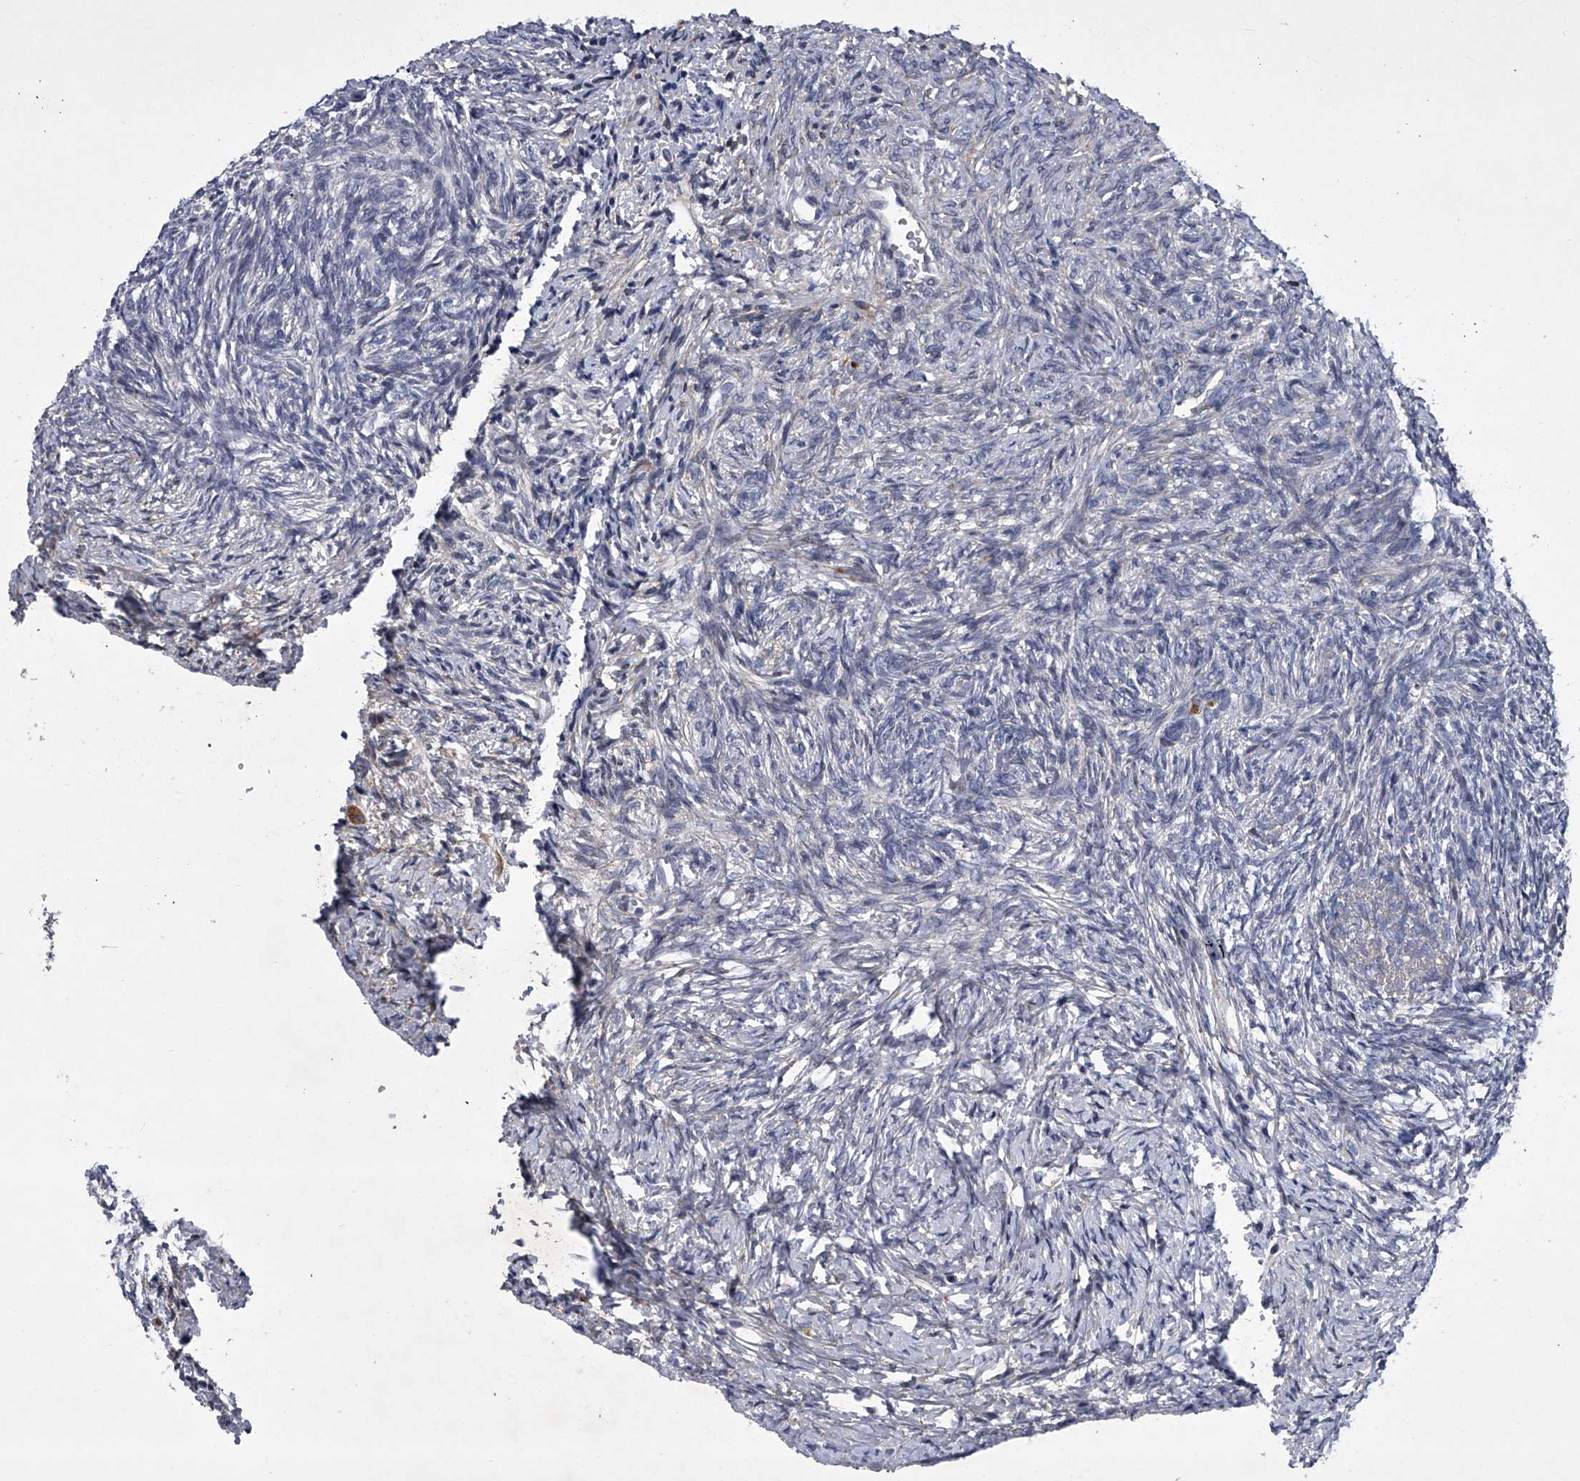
{"staining": {"intensity": "negative", "quantity": "none", "location": "none"}, "tissue": "ovary", "cell_type": "Ovarian stroma cells", "image_type": "normal", "snomed": [{"axis": "morphology", "description": "Normal tissue, NOS"}, {"axis": "topography", "description": "Ovary"}], "caption": "High magnification brightfield microscopy of benign ovary stained with DAB (3,3'-diaminobenzidine) (brown) and counterstained with hematoxylin (blue): ovarian stroma cells show no significant positivity. (Brightfield microscopy of DAB (3,3'-diaminobenzidine) immunohistochemistry at high magnification).", "gene": "ABCG1", "patient": {"sex": "female", "age": 41}}